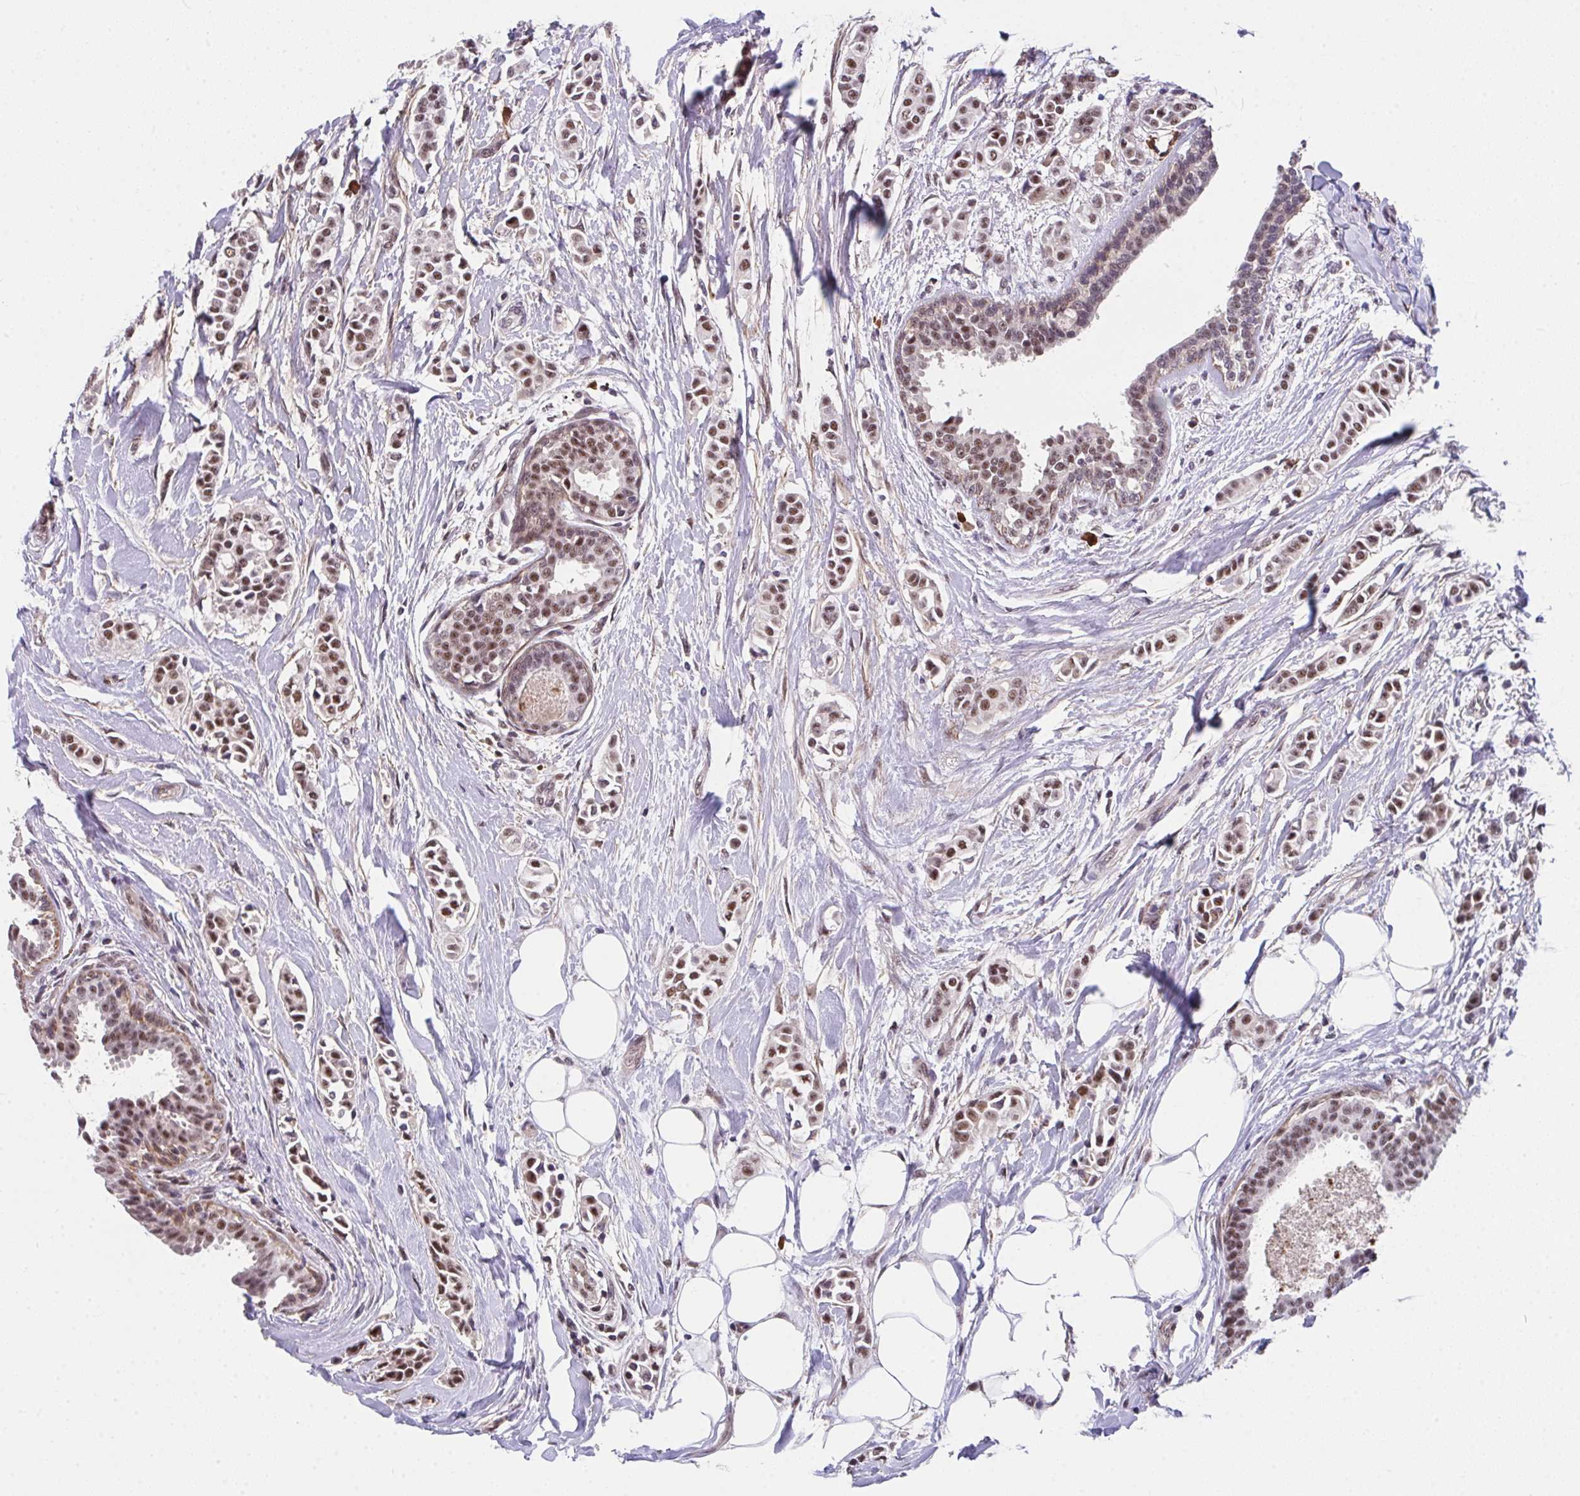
{"staining": {"intensity": "moderate", "quantity": ">75%", "location": "nuclear"}, "tissue": "breast cancer", "cell_type": "Tumor cells", "image_type": "cancer", "snomed": [{"axis": "morphology", "description": "Duct carcinoma"}, {"axis": "topography", "description": "Breast"}], "caption": "Moderate nuclear protein staining is seen in approximately >75% of tumor cells in breast cancer (invasive ductal carcinoma). The protein is stained brown, and the nuclei are stained in blue (DAB IHC with brightfield microscopy, high magnification).", "gene": "RBBP6", "patient": {"sex": "female", "age": 64}}